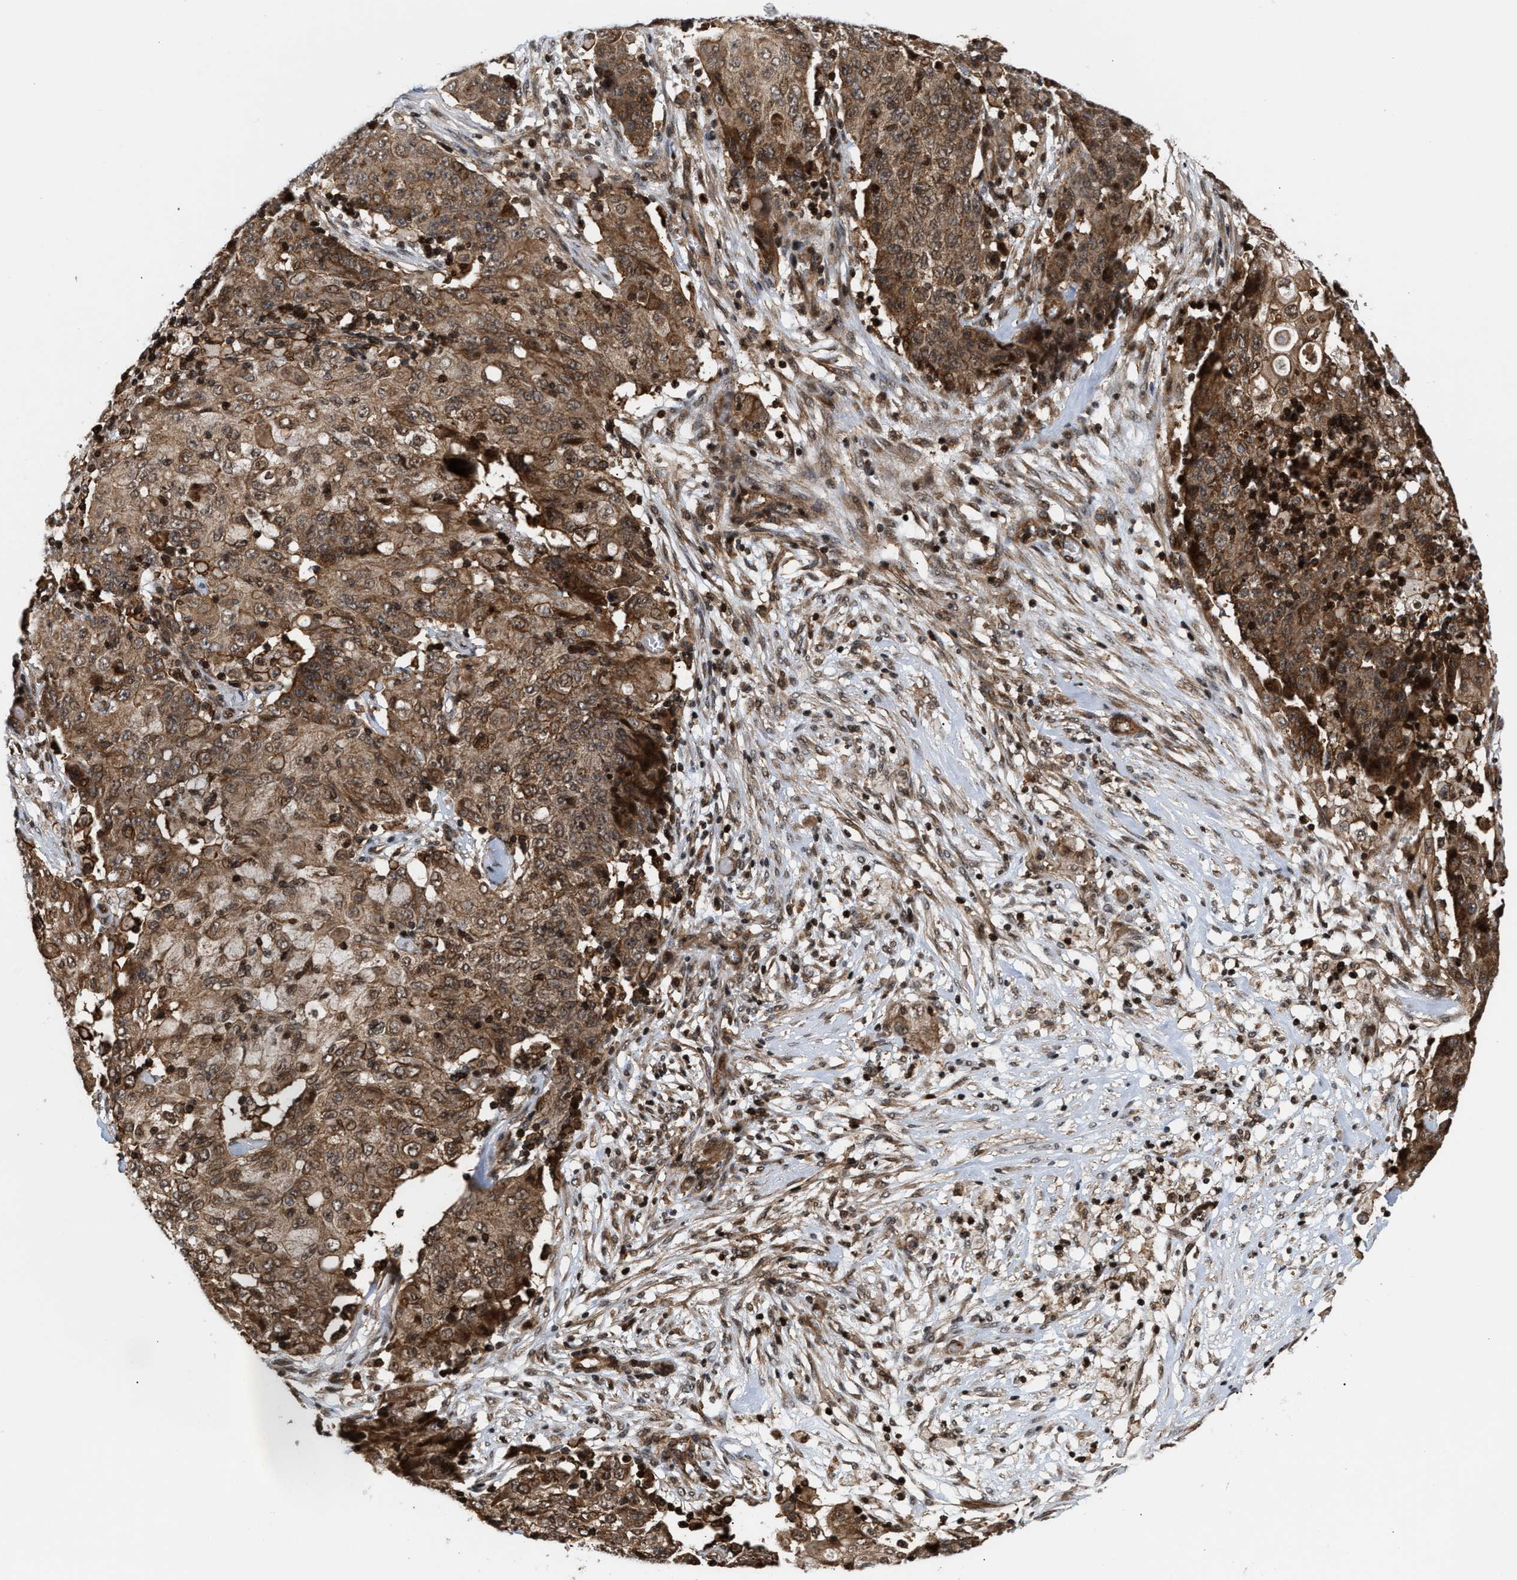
{"staining": {"intensity": "moderate", "quantity": ">75%", "location": "cytoplasmic/membranous,nuclear"}, "tissue": "ovarian cancer", "cell_type": "Tumor cells", "image_type": "cancer", "snomed": [{"axis": "morphology", "description": "Carcinoma, endometroid"}, {"axis": "topography", "description": "Ovary"}], "caption": "Endometroid carcinoma (ovarian) tissue displays moderate cytoplasmic/membranous and nuclear expression in approximately >75% of tumor cells", "gene": "STAU2", "patient": {"sex": "female", "age": 42}}